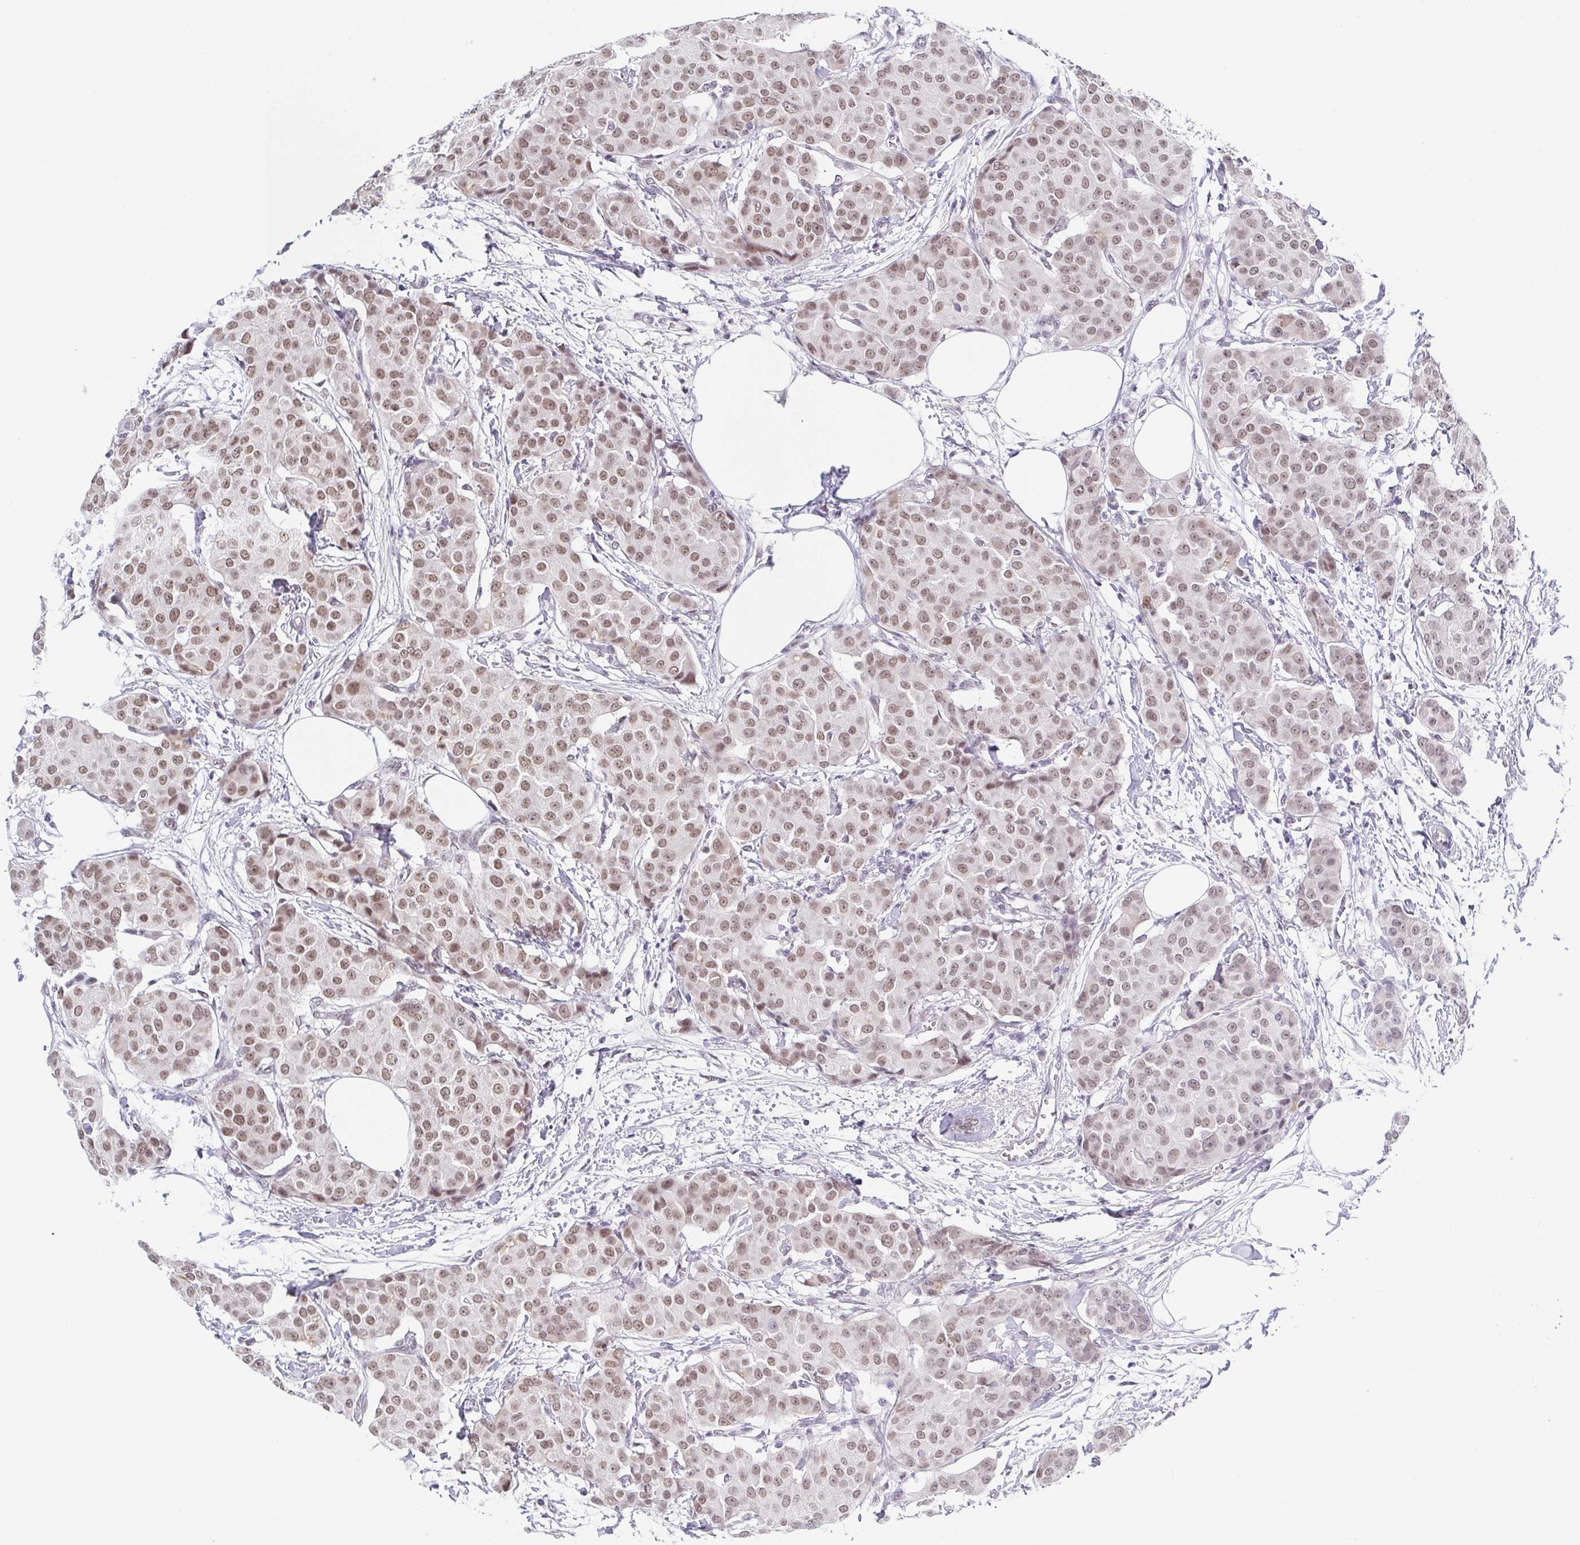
{"staining": {"intensity": "moderate", "quantity": ">75%", "location": "nuclear"}, "tissue": "breast cancer", "cell_type": "Tumor cells", "image_type": "cancer", "snomed": [{"axis": "morphology", "description": "Duct carcinoma"}, {"axis": "topography", "description": "Breast"}], "caption": "IHC (DAB (3,3'-diaminobenzidine)) staining of intraductal carcinoma (breast) shows moderate nuclear protein staining in approximately >75% of tumor cells. (DAB = brown stain, brightfield microscopy at high magnification).", "gene": "SLC7A10", "patient": {"sex": "female", "age": 91}}